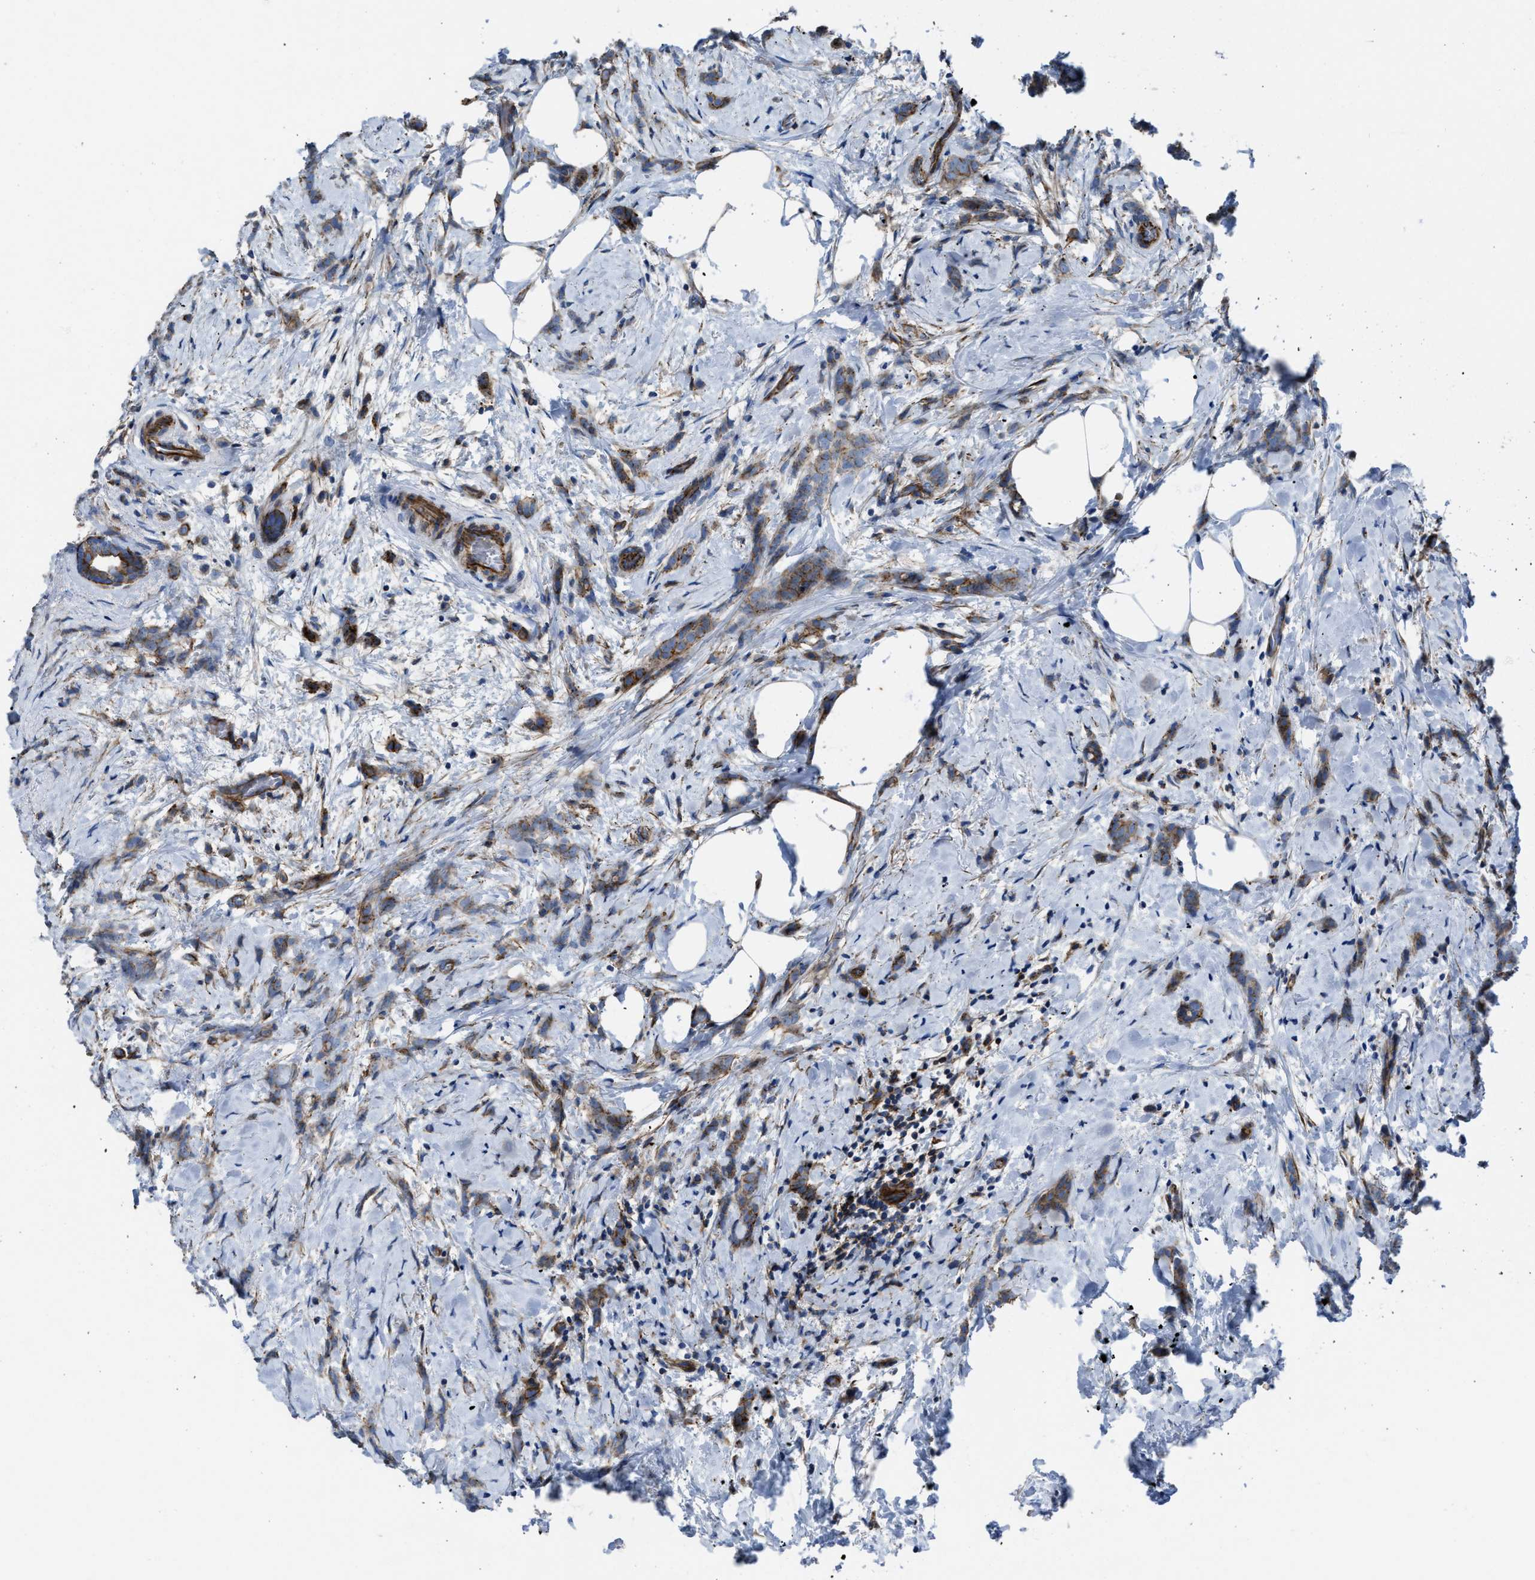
{"staining": {"intensity": "moderate", "quantity": ">75%", "location": "cytoplasmic/membranous"}, "tissue": "breast cancer", "cell_type": "Tumor cells", "image_type": "cancer", "snomed": [{"axis": "morphology", "description": "Lobular carcinoma, in situ"}, {"axis": "morphology", "description": "Lobular carcinoma"}, {"axis": "topography", "description": "Breast"}], "caption": "A micrograph showing moderate cytoplasmic/membranous positivity in approximately >75% of tumor cells in breast cancer (lobular carcinoma), as visualized by brown immunohistochemical staining.", "gene": "AGPAT2", "patient": {"sex": "female", "age": 41}}